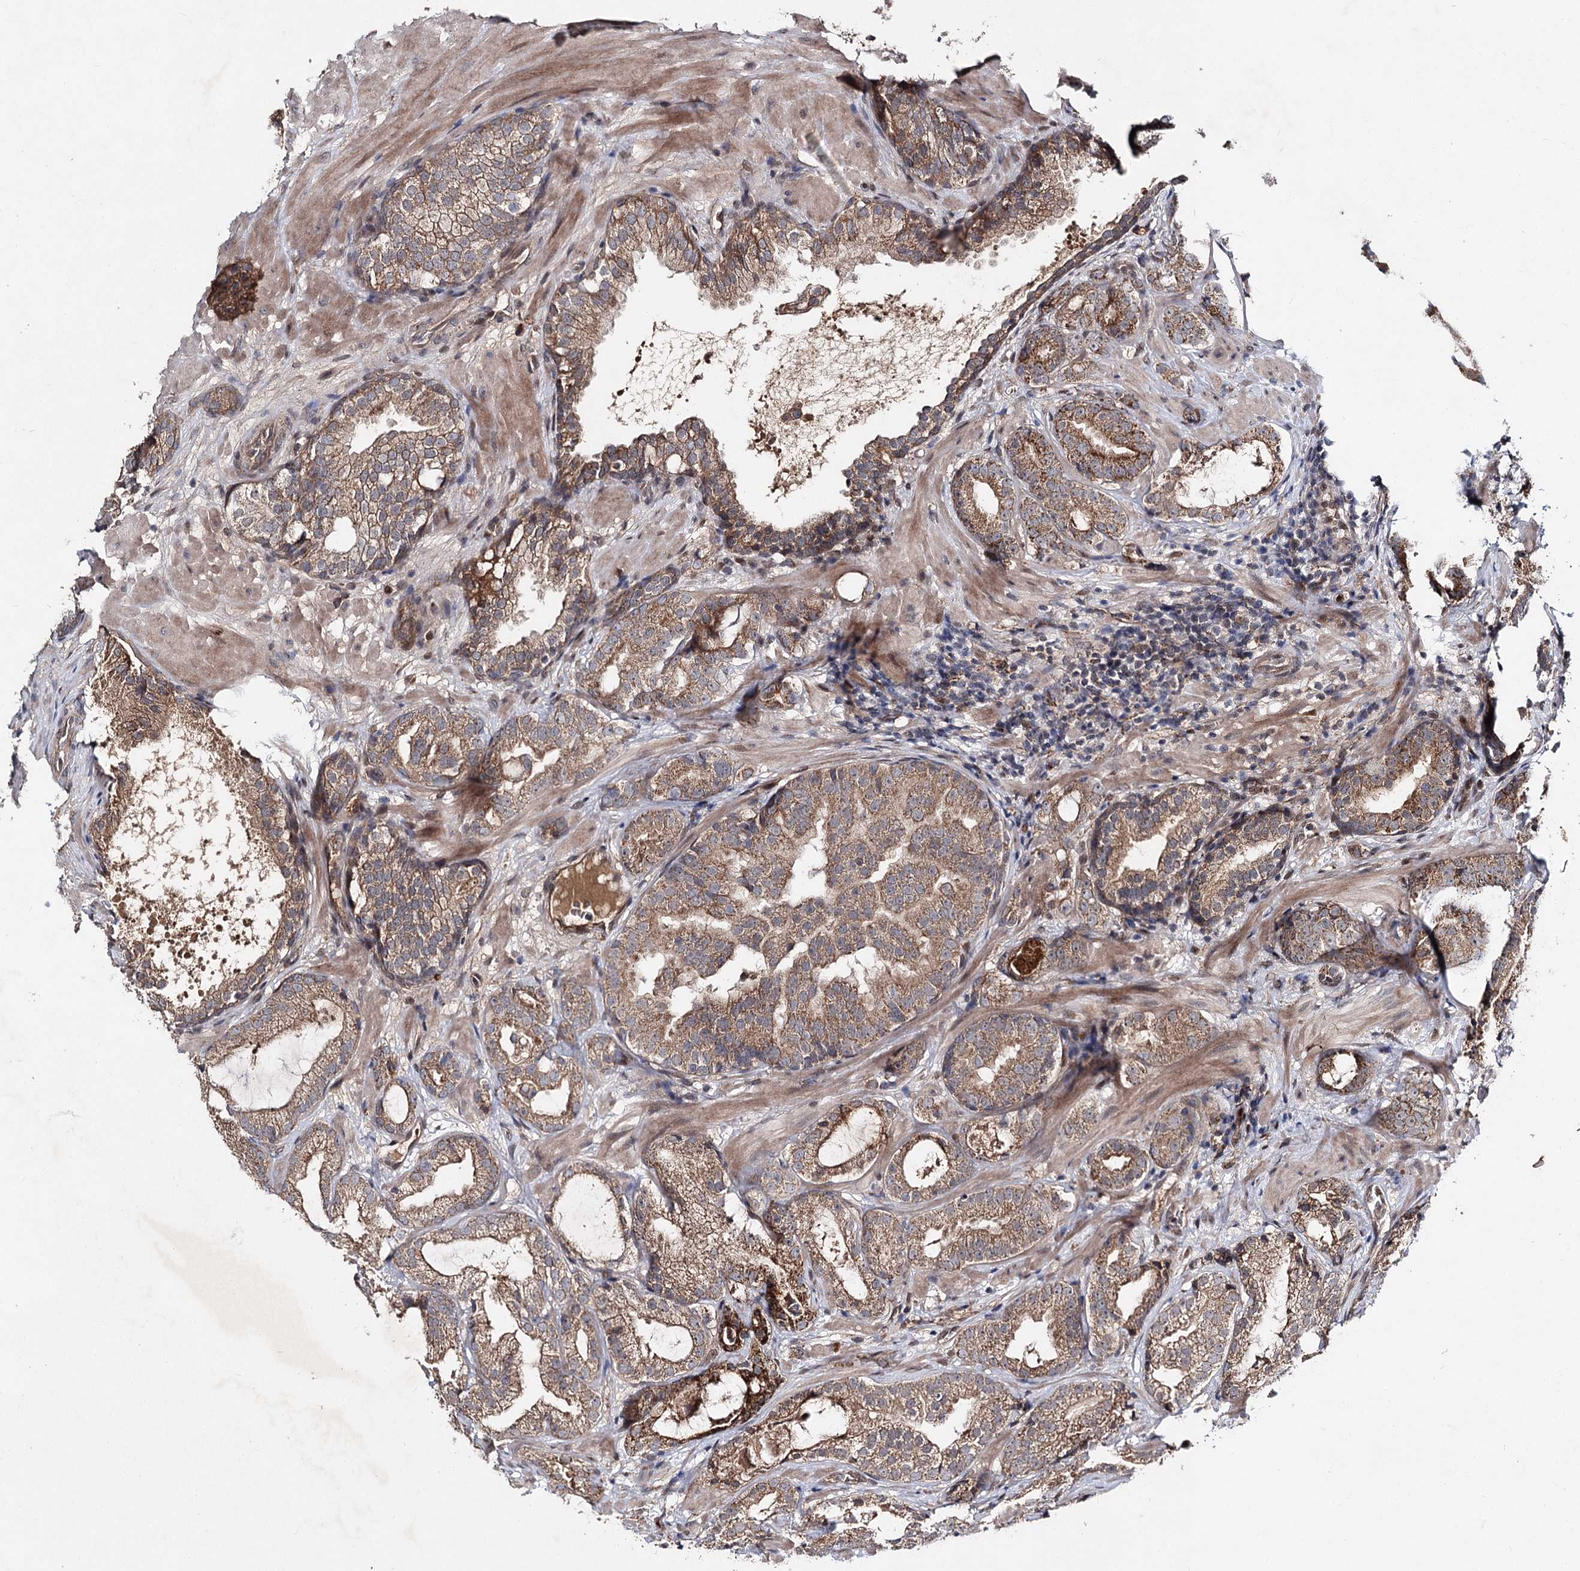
{"staining": {"intensity": "moderate", "quantity": ">75%", "location": "cytoplasmic/membranous"}, "tissue": "prostate cancer", "cell_type": "Tumor cells", "image_type": "cancer", "snomed": [{"axis": "morphology", "description": "Adenocarcinoma, High grade"}, {"axis": "topography", "description": "Prostate"}], "caption": "Adenocarcinoma (high-grade) (prostate) stained with a protein marker exhibits moderate staining in tumor cells.", "gene": "MSANTD2", "patient": {"sex": "male", "age": 60}}